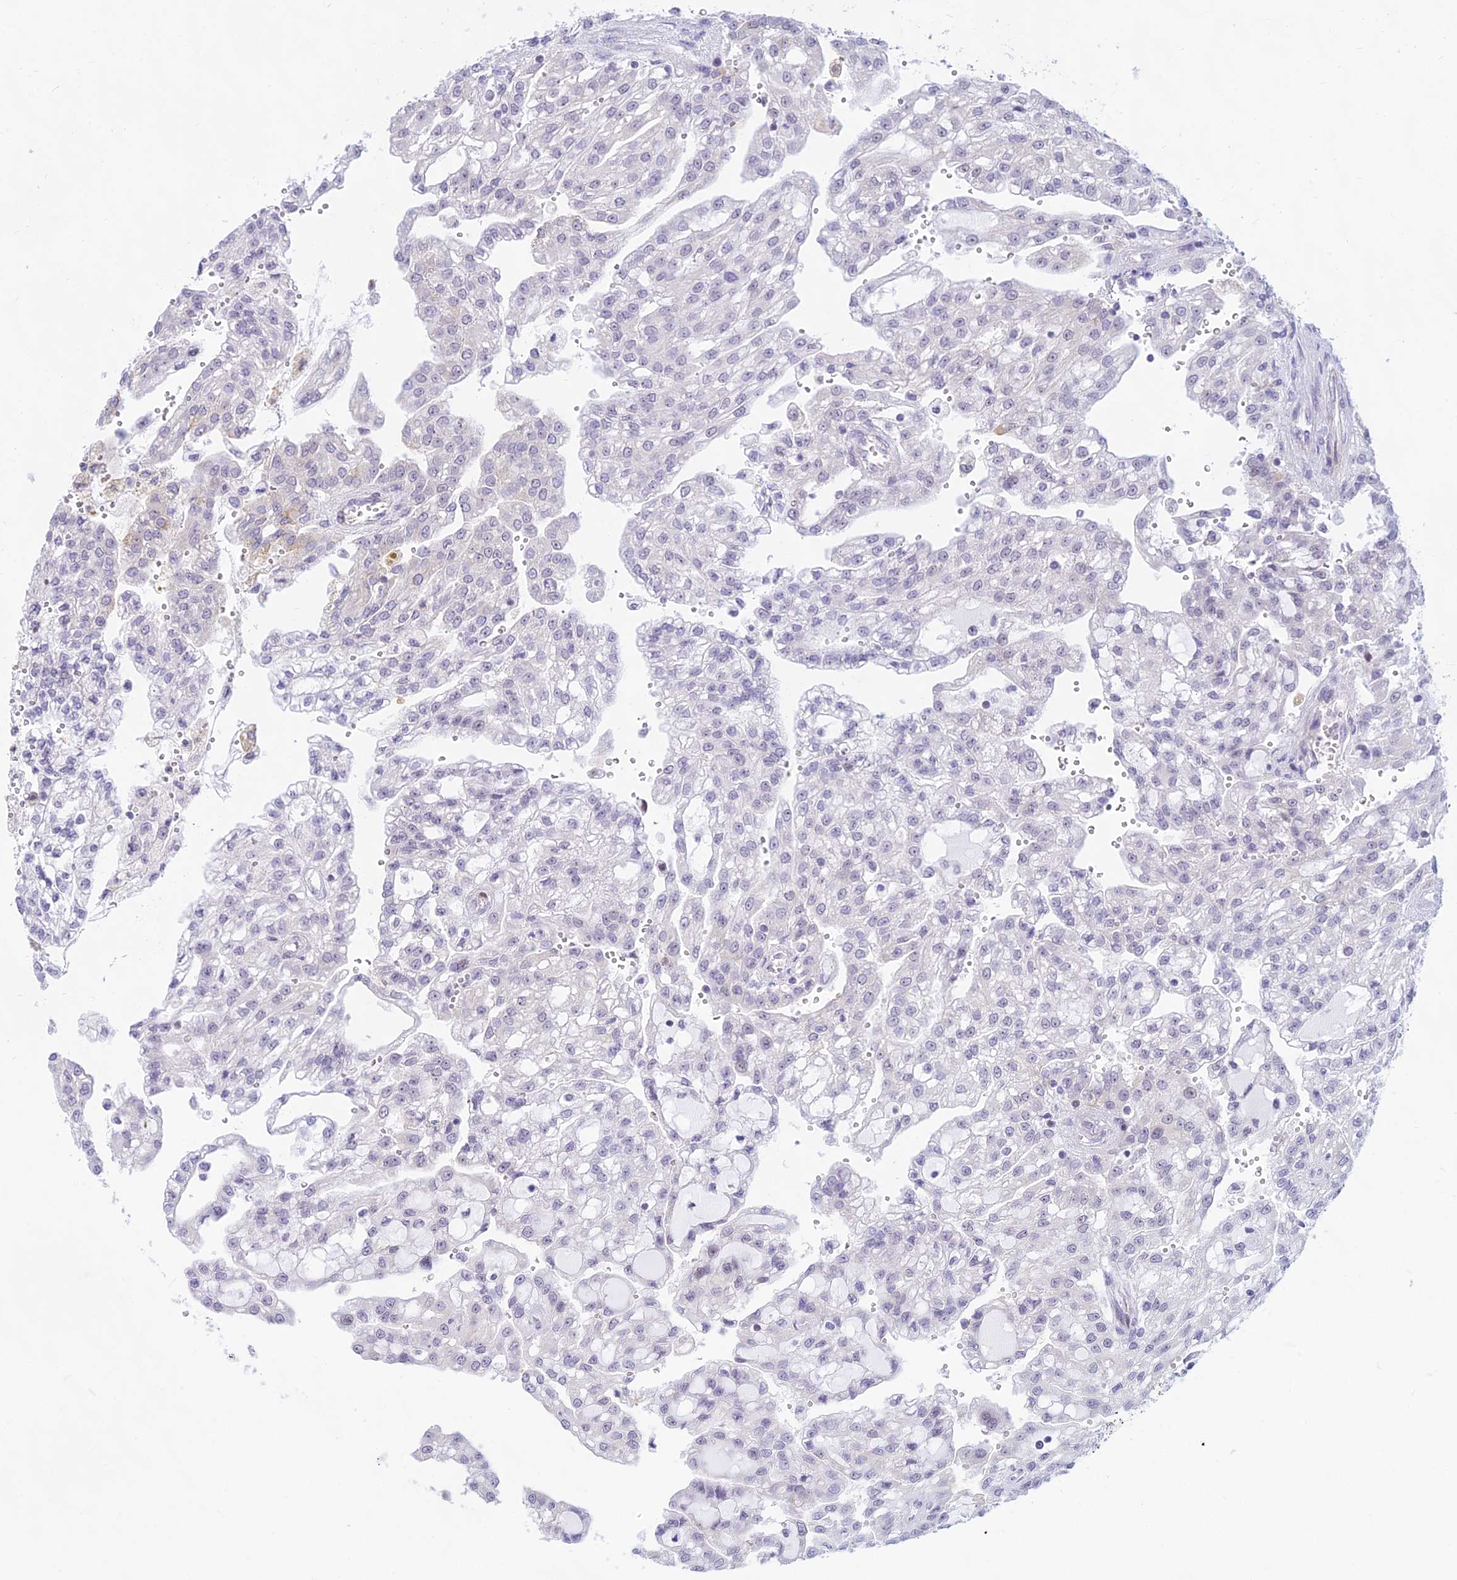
{"staining": {"intensity": "negative", "quantity": "none", "location": "none"}, "tissue": "renal cancer", "cell_type": "Tumor cells", "image_type": "cancer", "snomed": [{"axis": "morphology", "description": "Adenocarcinoma, NOS"}, {"axis": "topography", "description": "Kidney"}], "caption": "IHC photomicrograph of neoplastic tissue: renal cancer stained with DAB (3,3'-diaminobenzidine) displays no significant protein expression in tumor cells.", "gene": "KRR1", "patient": {"sex": "male", "age": 63}}